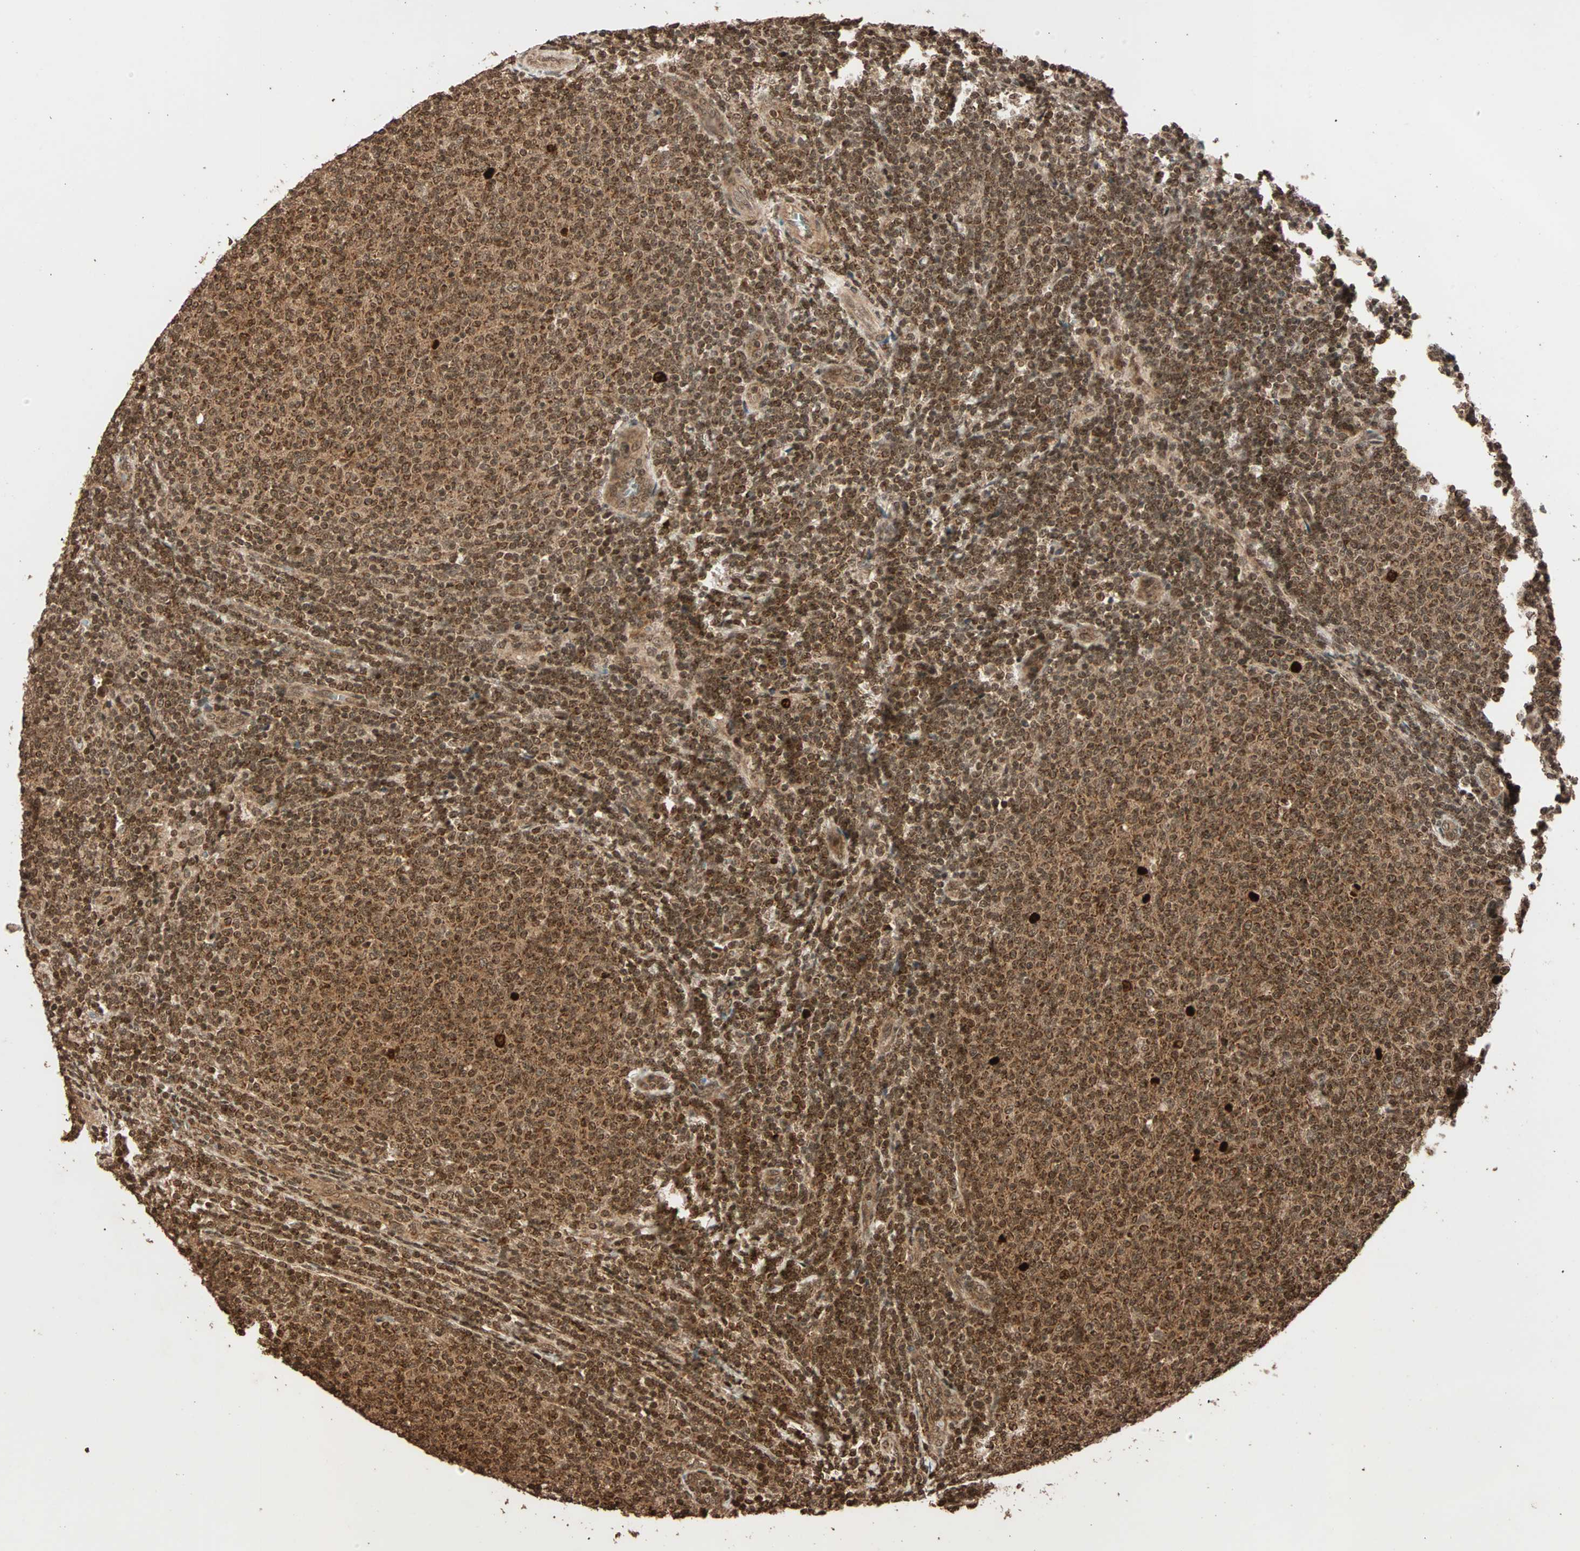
{"staining": {"intensity": "strong", "quantity": ">75%", "location": "nuclear"}, "tissue": "lymphoma", "cell_type": "Tumor cells", "image_type": "cancer", "snomed": [{"axis": "morphology", "description": "Malignant lymphoma, non-Hodgkin's type, Low grade"}, {"axis": "topography", "description": "Lymph node"}], "caption": "Protein expression analysis of low-grade malignant lymphoma, non-Hodgkin's type exhibits strong nuclear positivity in approximately >75% of tumor cells.", "gene": "ALKBH5", "patient": {"sex": "male", "age": 66}}